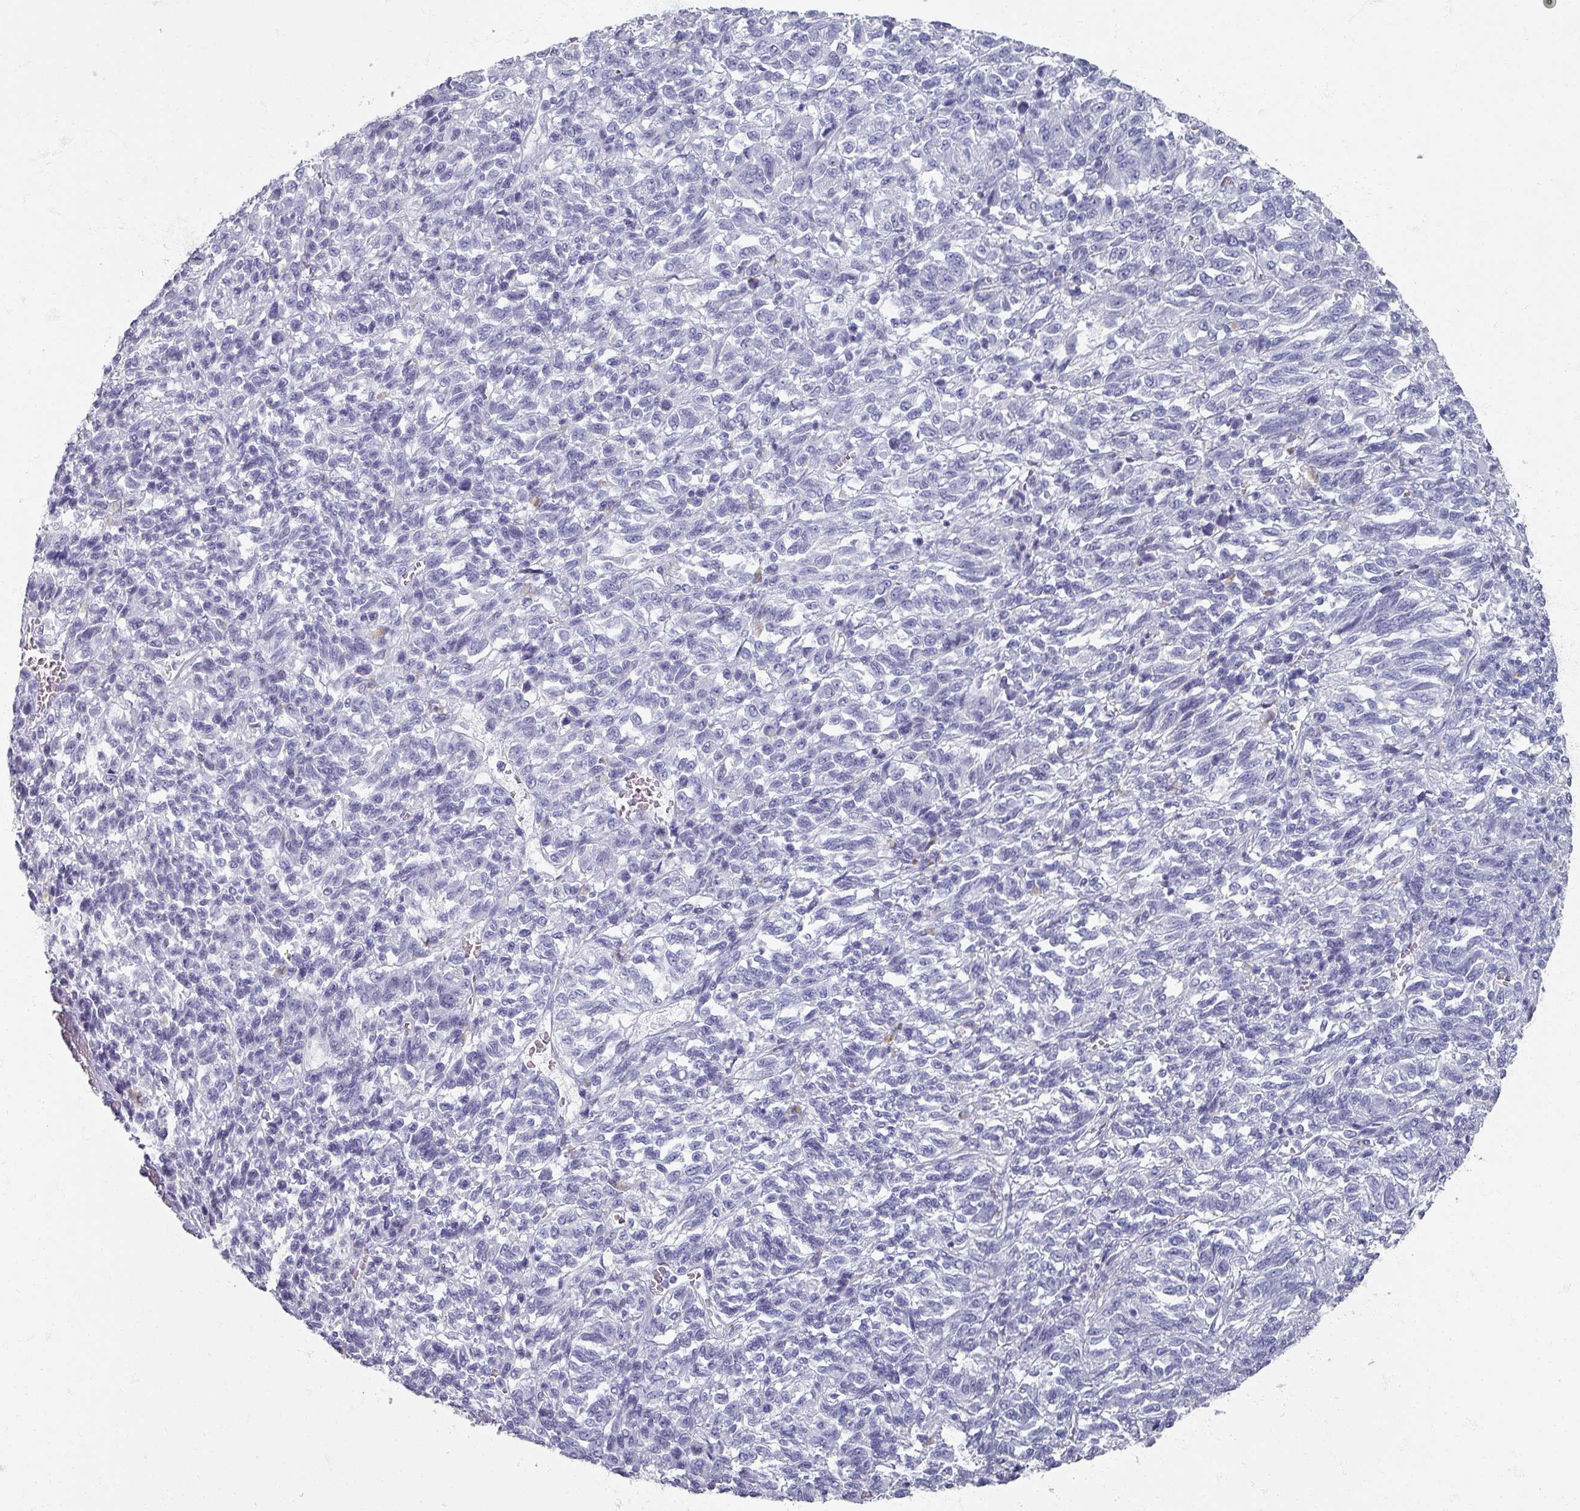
{"staining": {"intensity": "negative", "quantity": "none", "location": "none"}, "tissue": "melanoma", "cell_type": "Tumor cells", "image_type": "cancer", "snomed": [{"axis": "morphology", "description": "Malignant melanoma, Metastatic site"}, {"axis": "topography", "description": "Lung"}], "caption": "The image exhibits no significant staining in tumor cells of melanoma. (DAB (3,3'-diaminobenzidine) IHC visualized using brightfield microscopy, high magnification).", "gene": "OMG", "patient": {"sex": "male", "age": 64}}